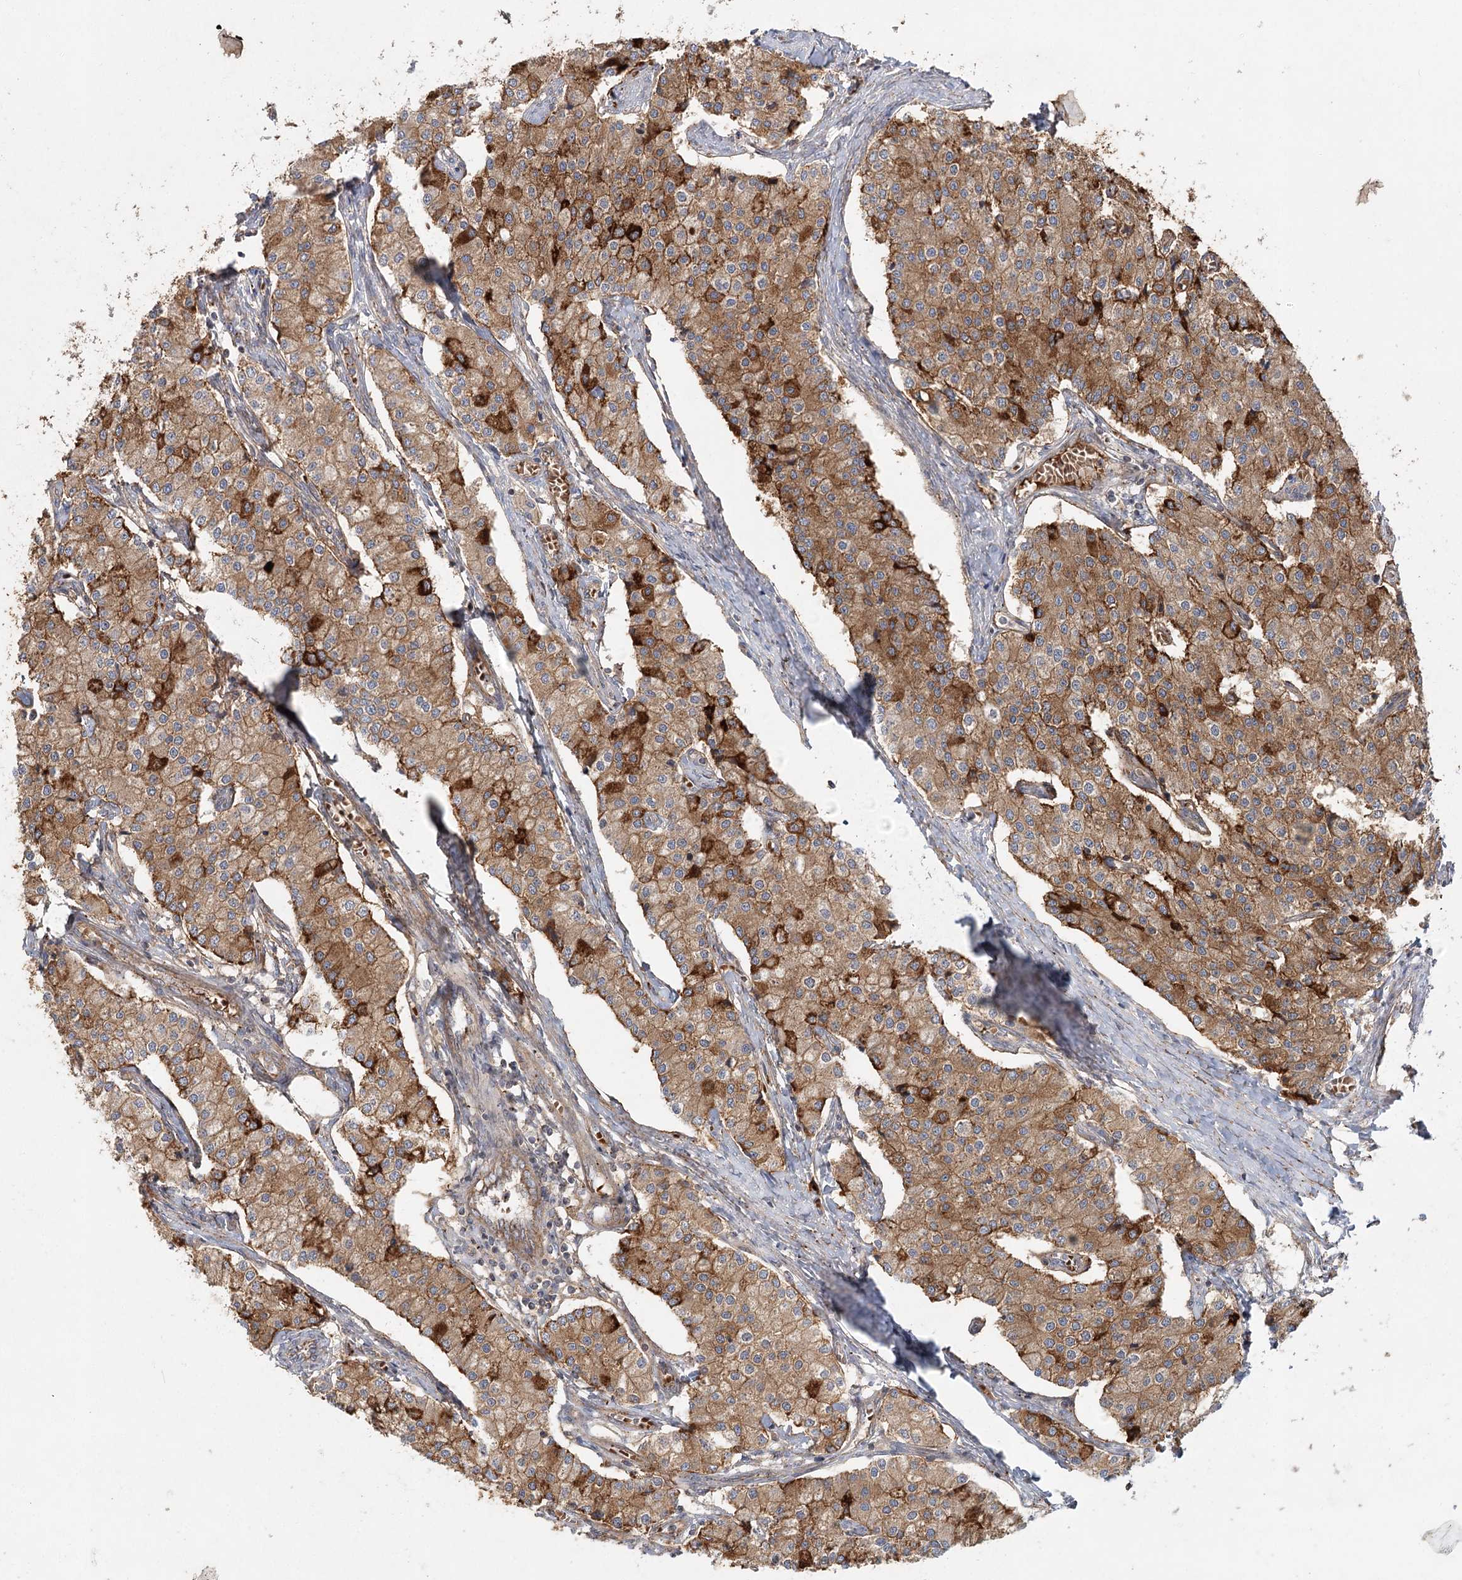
{"staining": {"intensity": "moderate", "quantity": ">75%", "location": "cytoplasmic/membranous"}, "tissue": "carcinoid", "cell_type": "Tumor cells", "image_type": "cancer", "snomed": [{"axis": "morphology", "description": "Carcinoid, malignant, NOS"}, {"axis": "topography", "description": "Colon"}], "caption": "An image of carcinoid stained for a protein exhibits moderate cytoplasmic/membranous brown staining in tumor cells.", "gene": "RAPGEF6", "patient": {"sex": "female", "age": 52}}